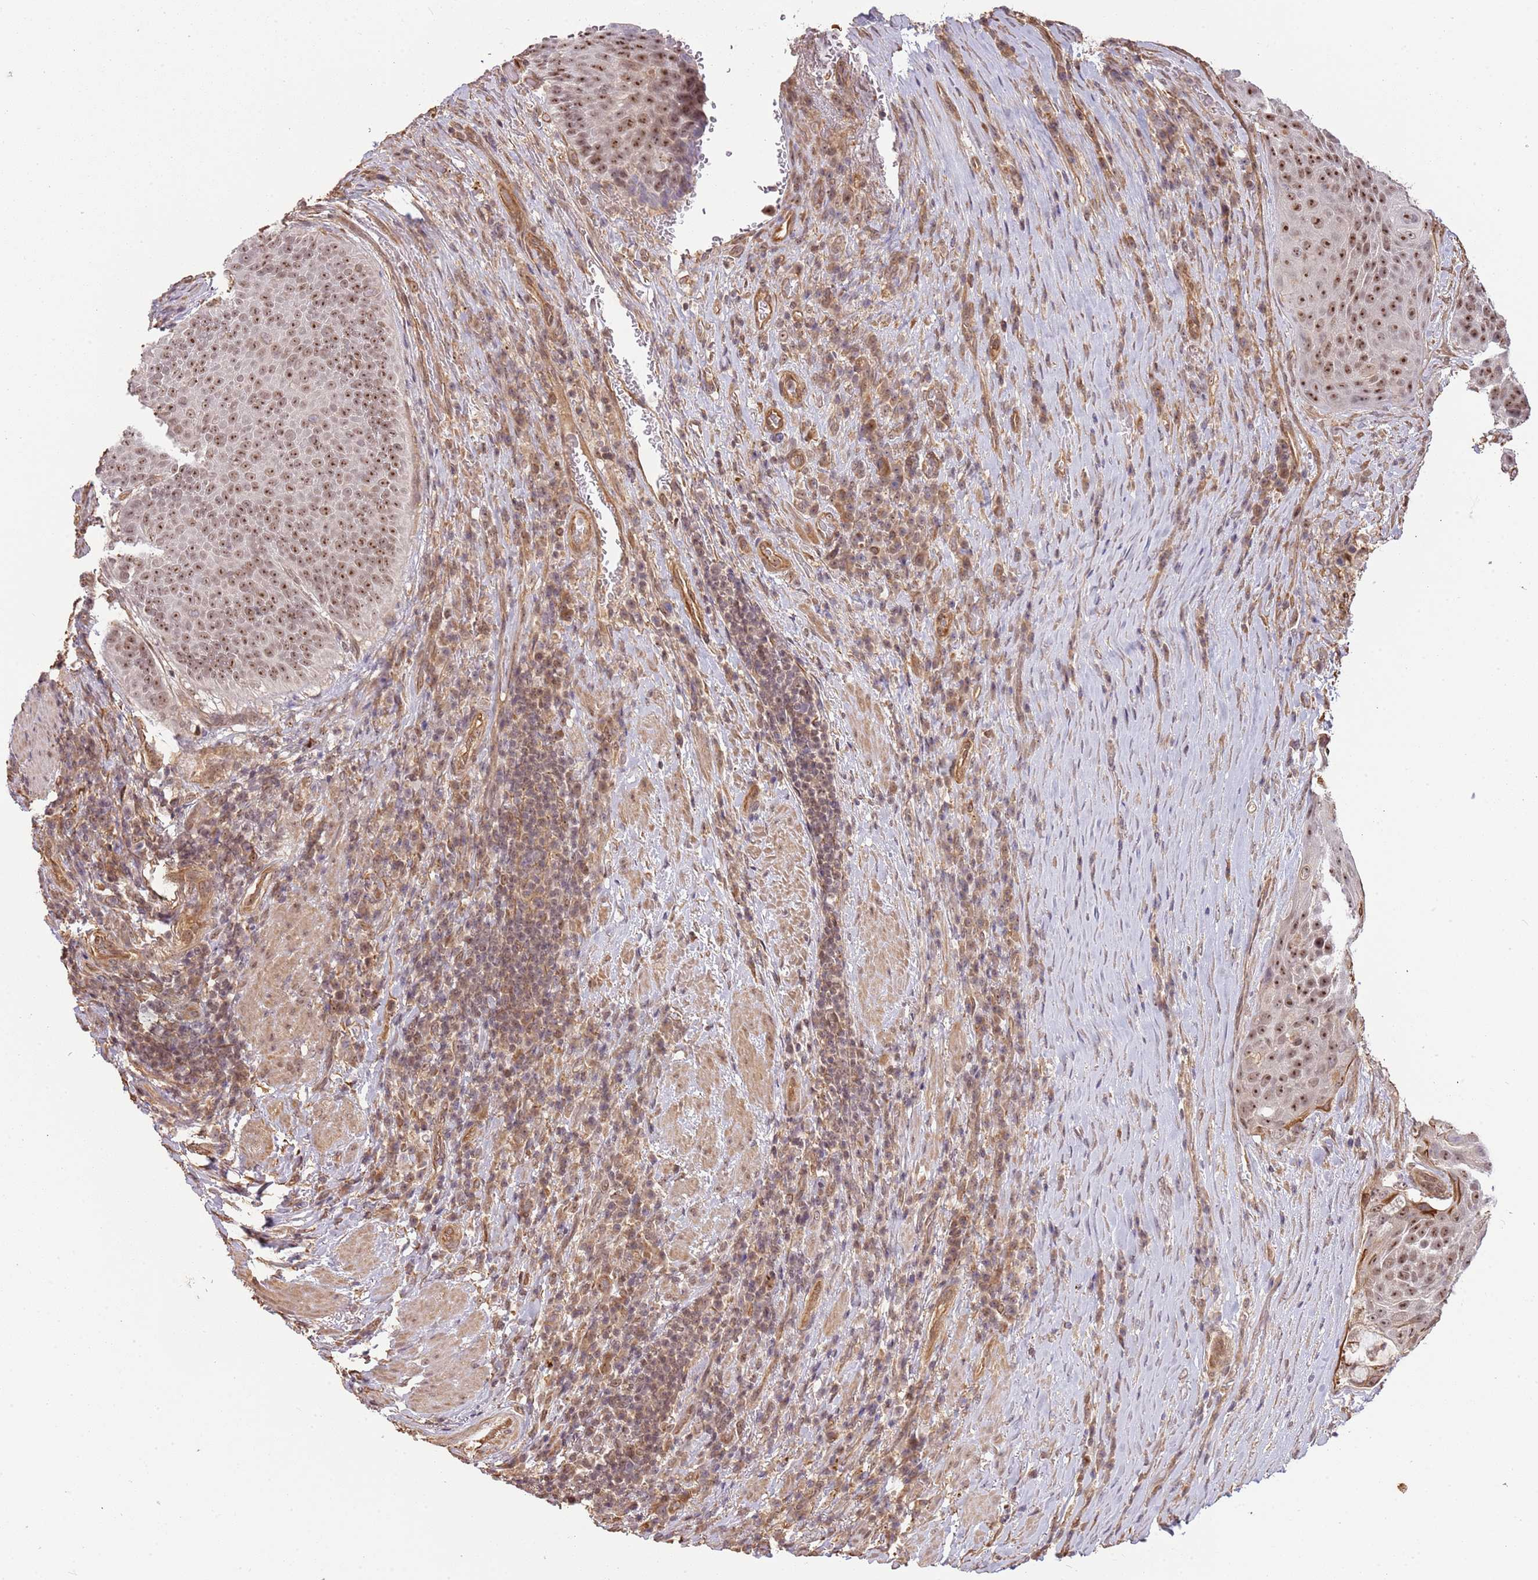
{"staining": {"intensity": "strong", "quantity": ">75%", "location": "cytoplasmic/membranous,nuclear"}, "tissue": "urothelial cancer", "cell_type": "Tumor cells", "image_type": "cancer", "snomed": [{"axis": "morphology", "description": "Urothelial carcinoma, High grade"}, {"axis": "topography", "description": "Urinary bladder"}], "caption": "A photomicrograph showing strong cytoplasmic/membranous and nuclear positivity in about >75% of tumor cells in urothelial cancer, as visualized by brown immunohistochemical staining.", "gene": "SURF2", "patient": {"sex": "female", "age": 63}}